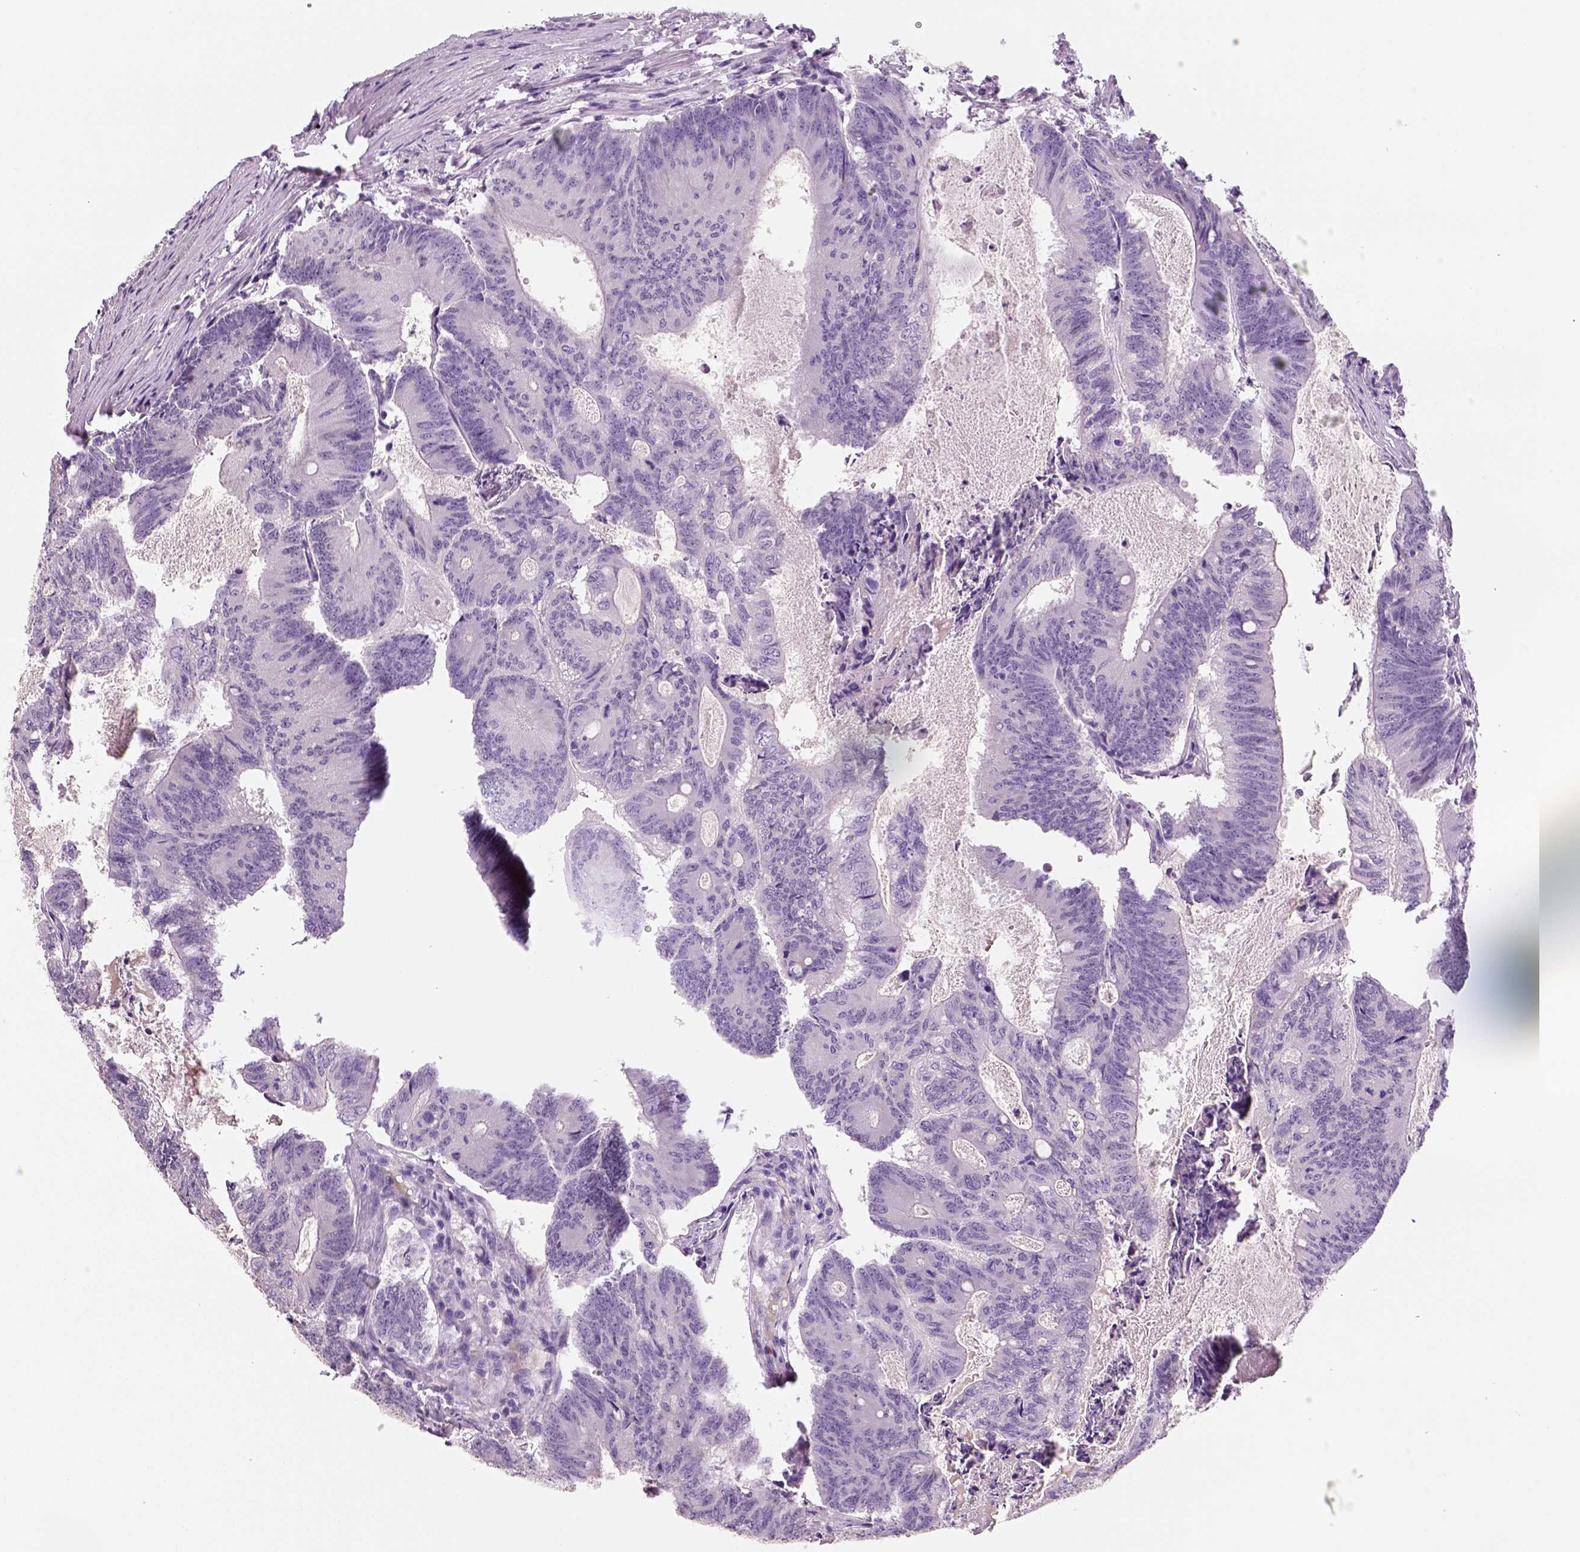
{"staining": {"intensity": "negative", "quantity": "none", "location": "none"}, "tissue": "colorectal cancer", "cell_type": "Tumor cells", "image_type": "cancer", "snomed": [{"axis": "morphology", "description": "Adenocarcinoma, NOS"}, {"axis": "topography", "description": "Colon"}], "caption": "An immunohistochemistry (IHC) micrograph of colorectal cancer is shown. There is no staining in tumor cells of colorectal cancer.", "gene": "TSPAN7", "patient": {"sex": "female", "age": 70}}